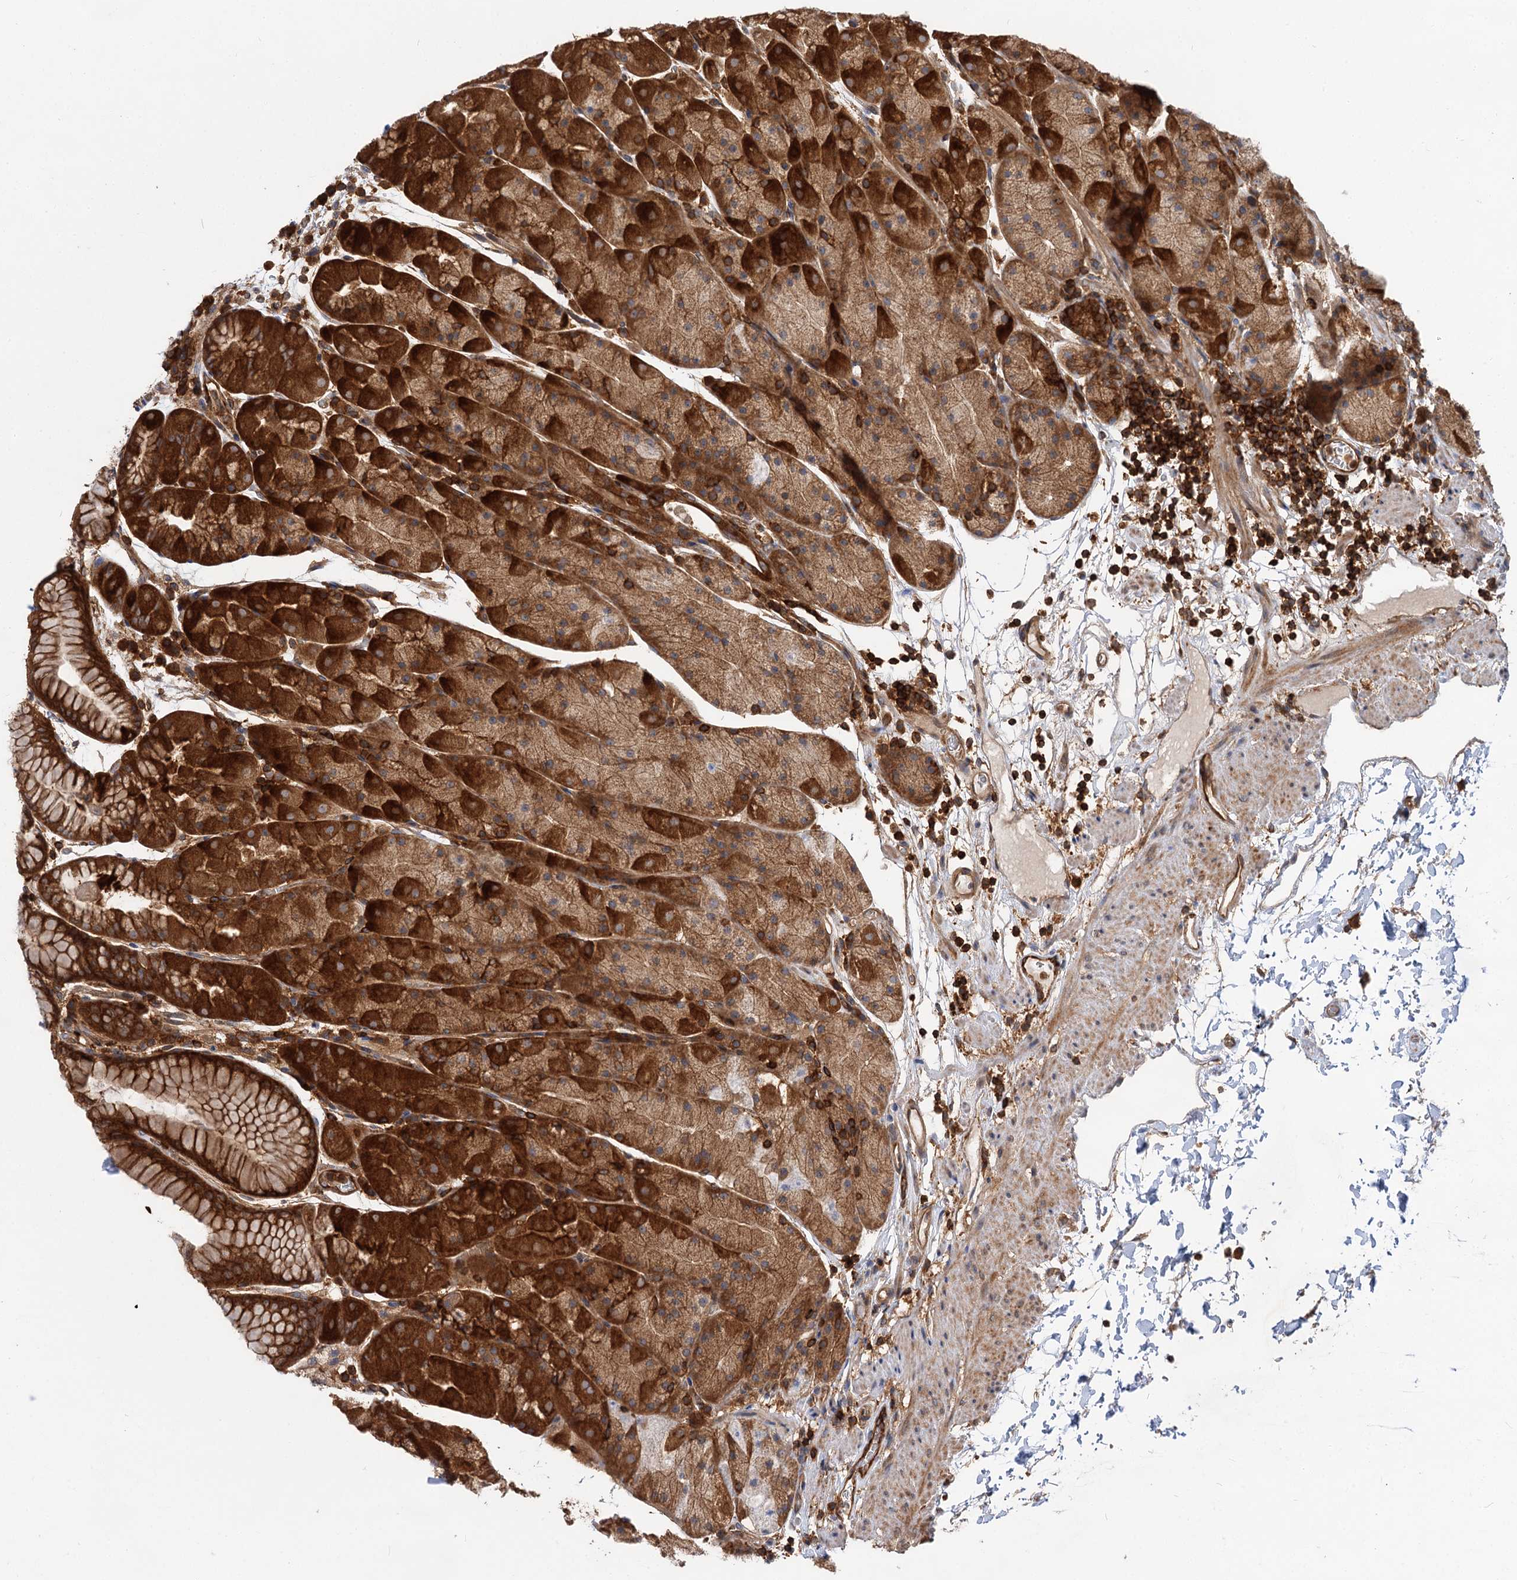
{"staining": {"intensity": "strong", "quantity": ">75%", "location": "cytoplasmic/membranous"}, "tissue": "stomach", "cell_type": "Glandular cells", "image_type": "normal", "snomed": [{"axis": "morphology", "description": "Normal tissue, NOS"}, {"axis": "topography", "description": "Stomach, upper"}, {"axis": "topography", "description": "Stomach, lower"}], "caption": "Immunohistochemical staining of unremarkable human stomach demonstrates high levels of strong cytoplasmic/membranous positivity in about >75% of glandular cells. (DAB = brown stain, brightfield microscopy at high magnification).", "gene": "PACS1", "patient": {"sex": "male", "age": 67}}